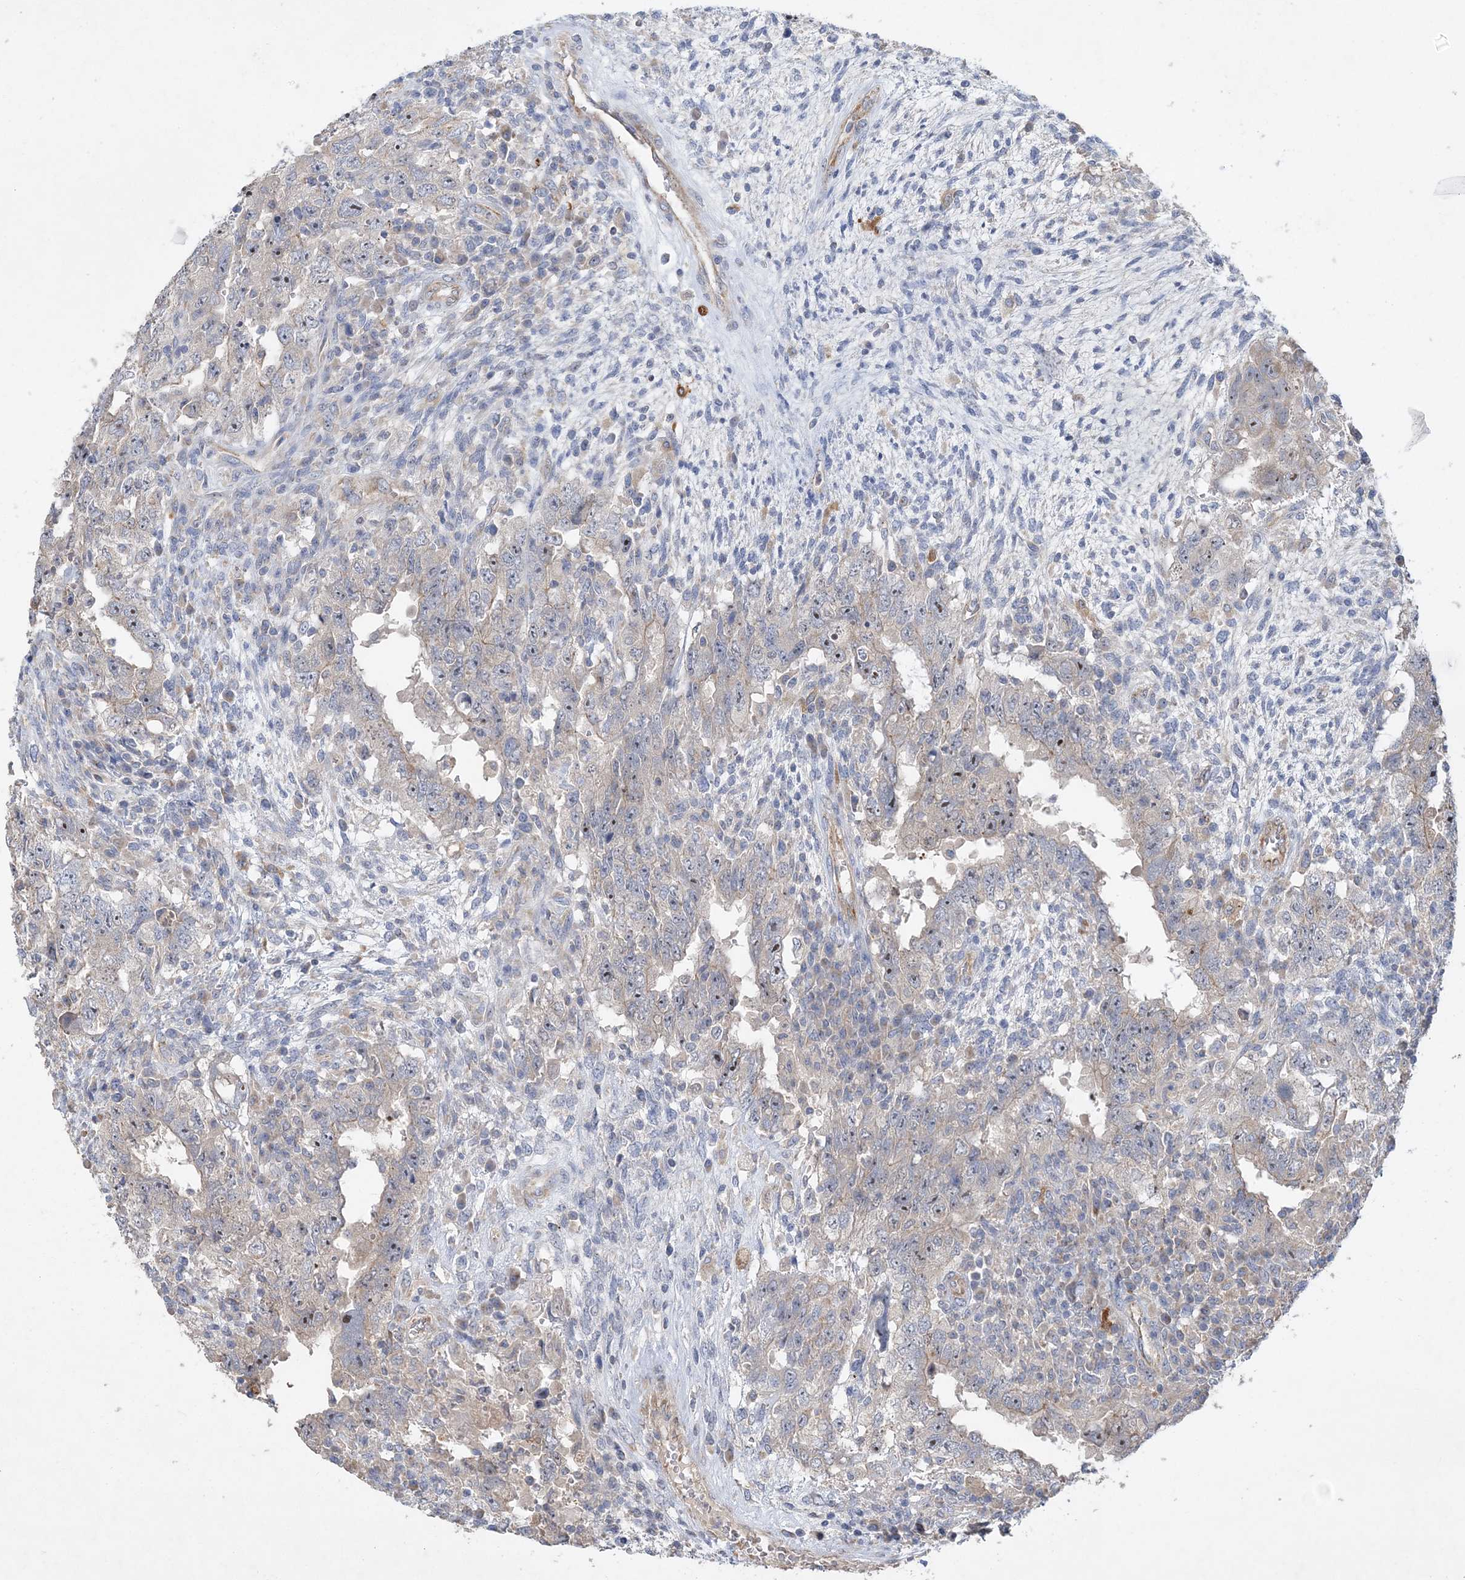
{"staining": {"intensity": "negative", "quantity": "none", "location": "none"}, "tissue": "testis cancer", "cell_type": "Tumor cells", "image_type": "cancer", "snomed": [{"axis": "morphology", "description": "Carcinoma, Embryonal, NOS"}, {"axis": "topography", "description": "Testis"}], "caption": "Testis cancer was stained to show a protein in brown. There is no significant expression in tumor cells.", "gene": "FEZ2", "patient": {"sex": "male", "age": 26}}